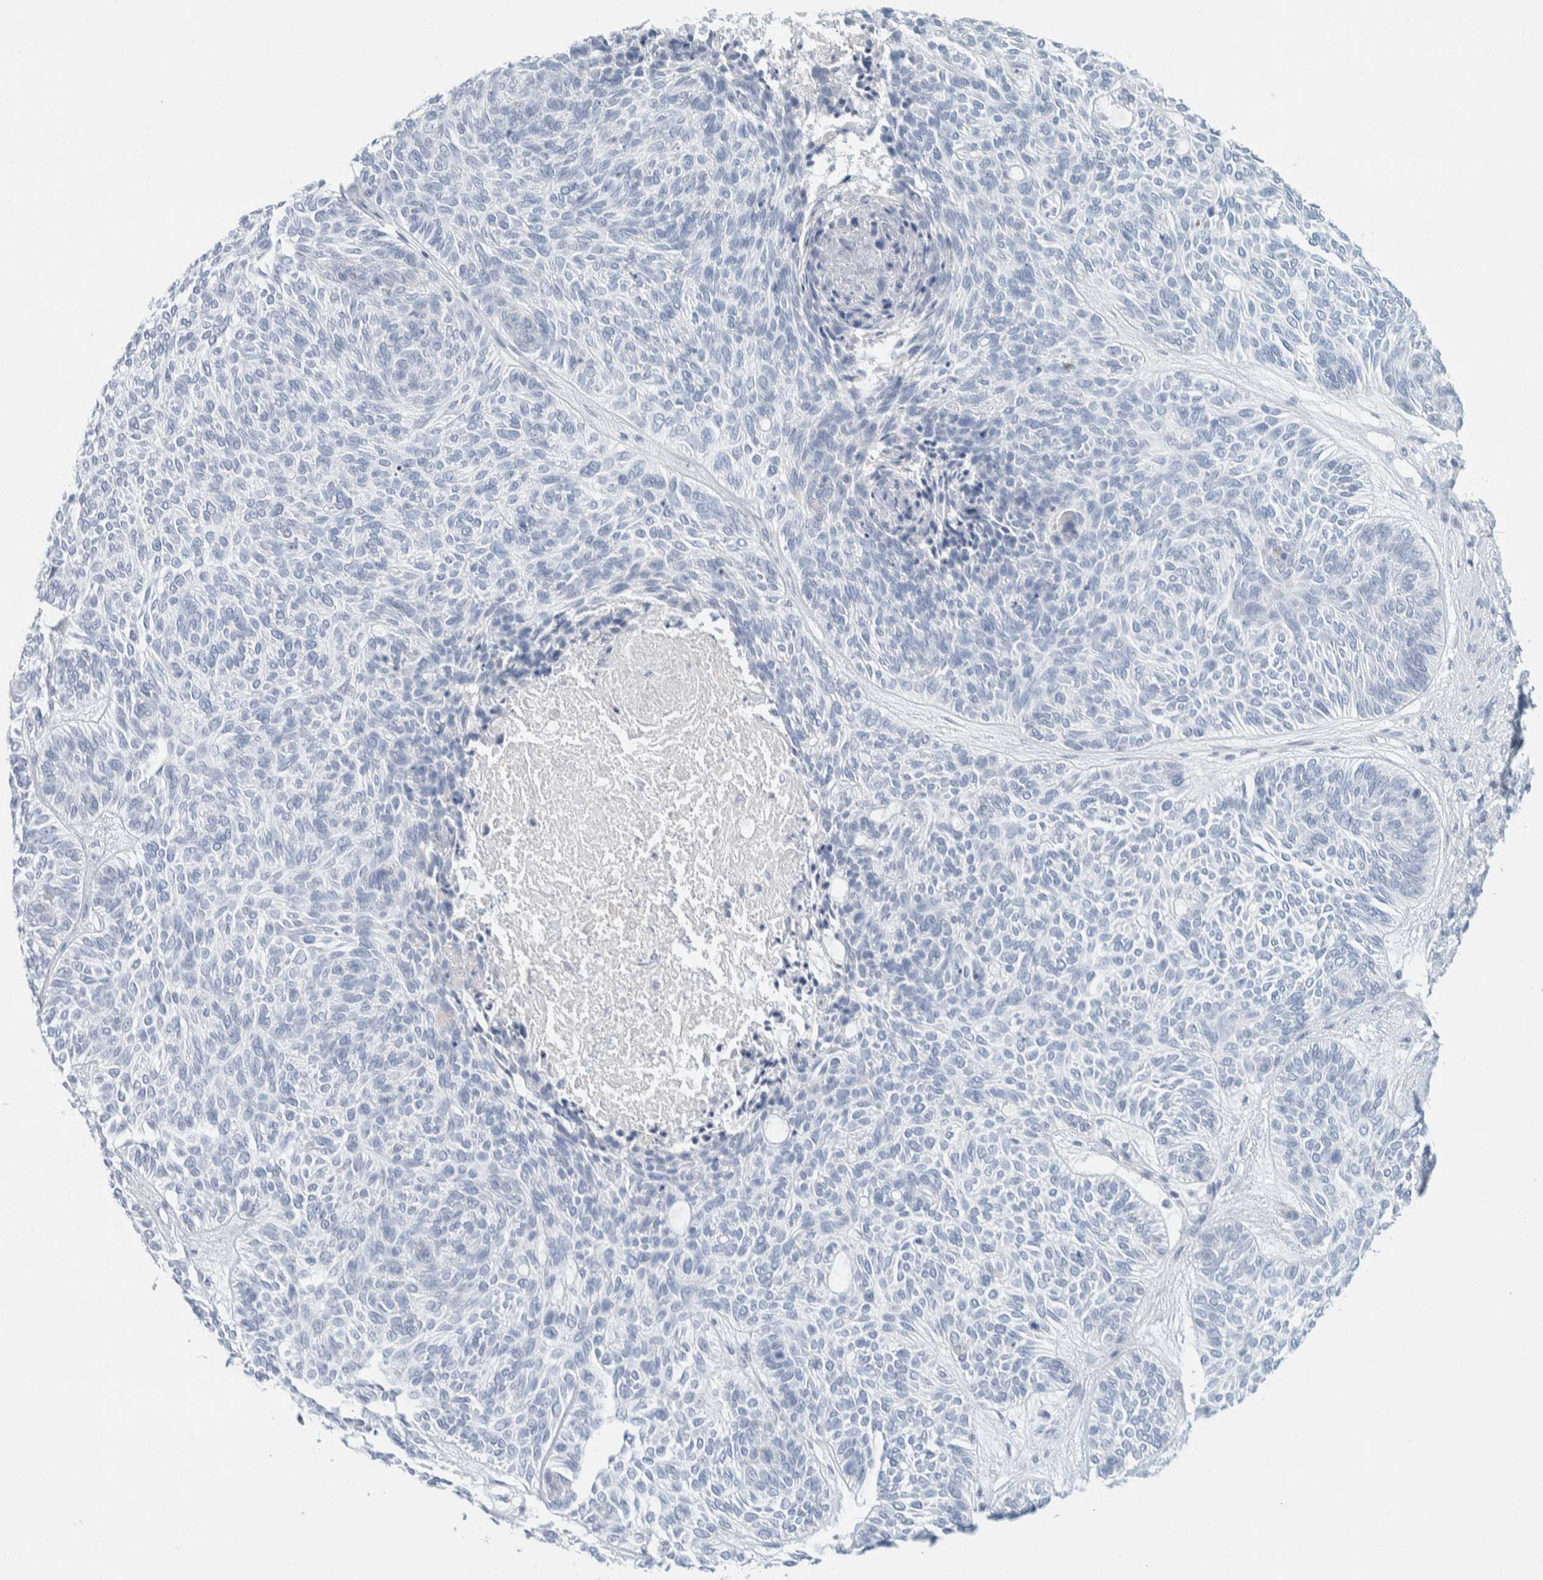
{"staining": {"intensity": "negative", "quantity": "none", "location": "none"}, "tissue": "skin cancer", "cell_type": "Tumor cells", "image_type": "cancer", "snomed": [{"axis": "morphology", "description": "Basal cell carcinoma"}, {"axis": "topography", "description": "Skin"}], "caption": "Immunohistochemistry (IHC) micrograph of human skin cancer stained for a protein (brown), which exhibits no staining in tumor cells.", "gene": "ALOX12B", "patient": {"sex": "male", "age": 55}}